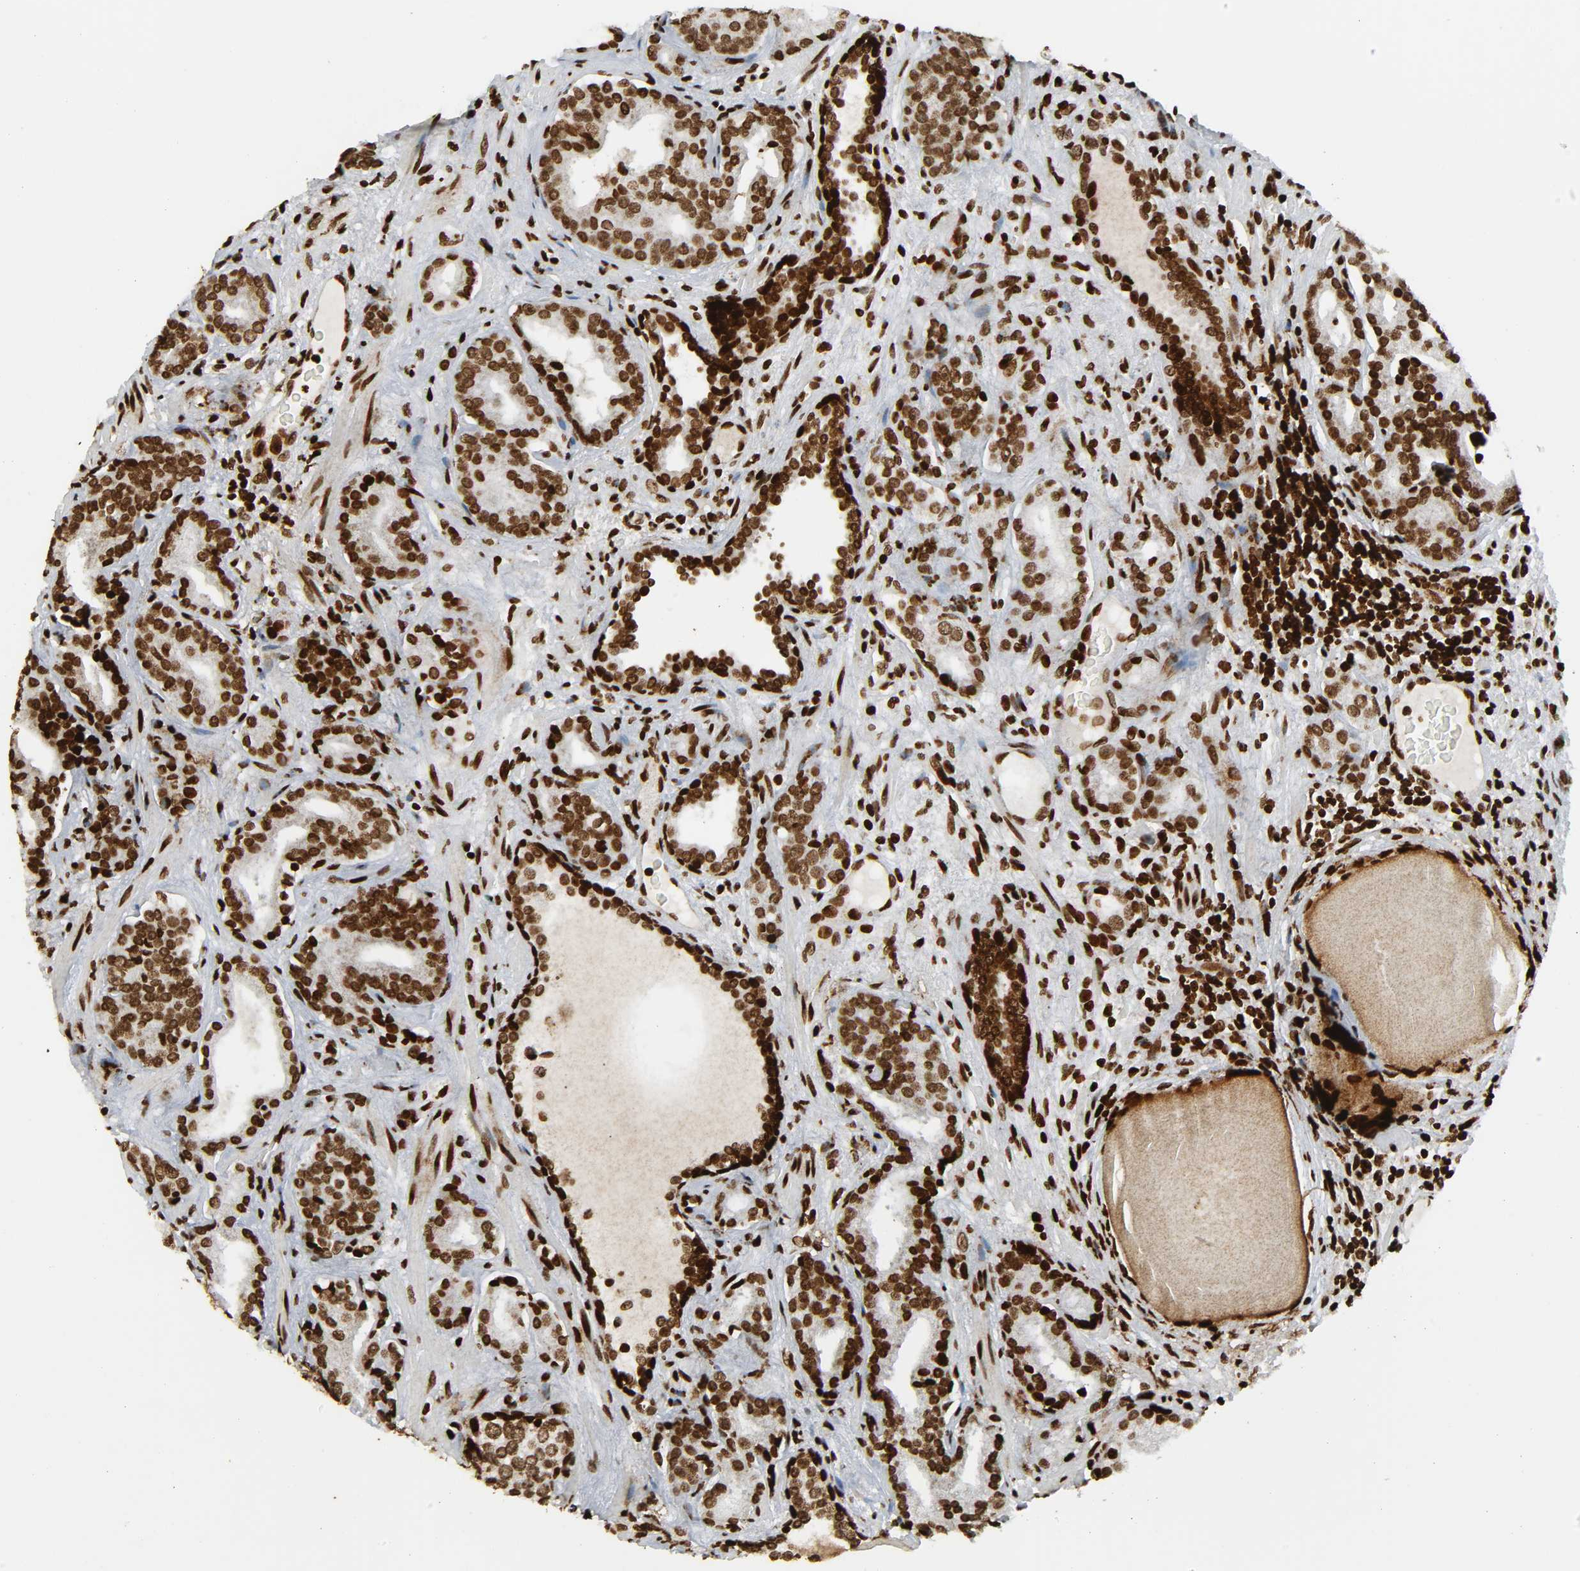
{"staining": {"intensity": "strong", "quantity": ">75%", "location": "nuclear"}, "tissue": "prostate cancer", "cell_type": "Tumor cells", "image_type": "cancer", "snomed": [{"axis": "morphology", "description": "Adenocarcinoma, Low grade"}, {"axis": "topography", "description": "Prostate"}], "caption": "Prostate cancer was stained to show a protein in brown. There is high levels of strong nuclear expression in about >75% of tumor cells.", "gene": "RXRA", "patient": {"sex": "male", "age": 63}}